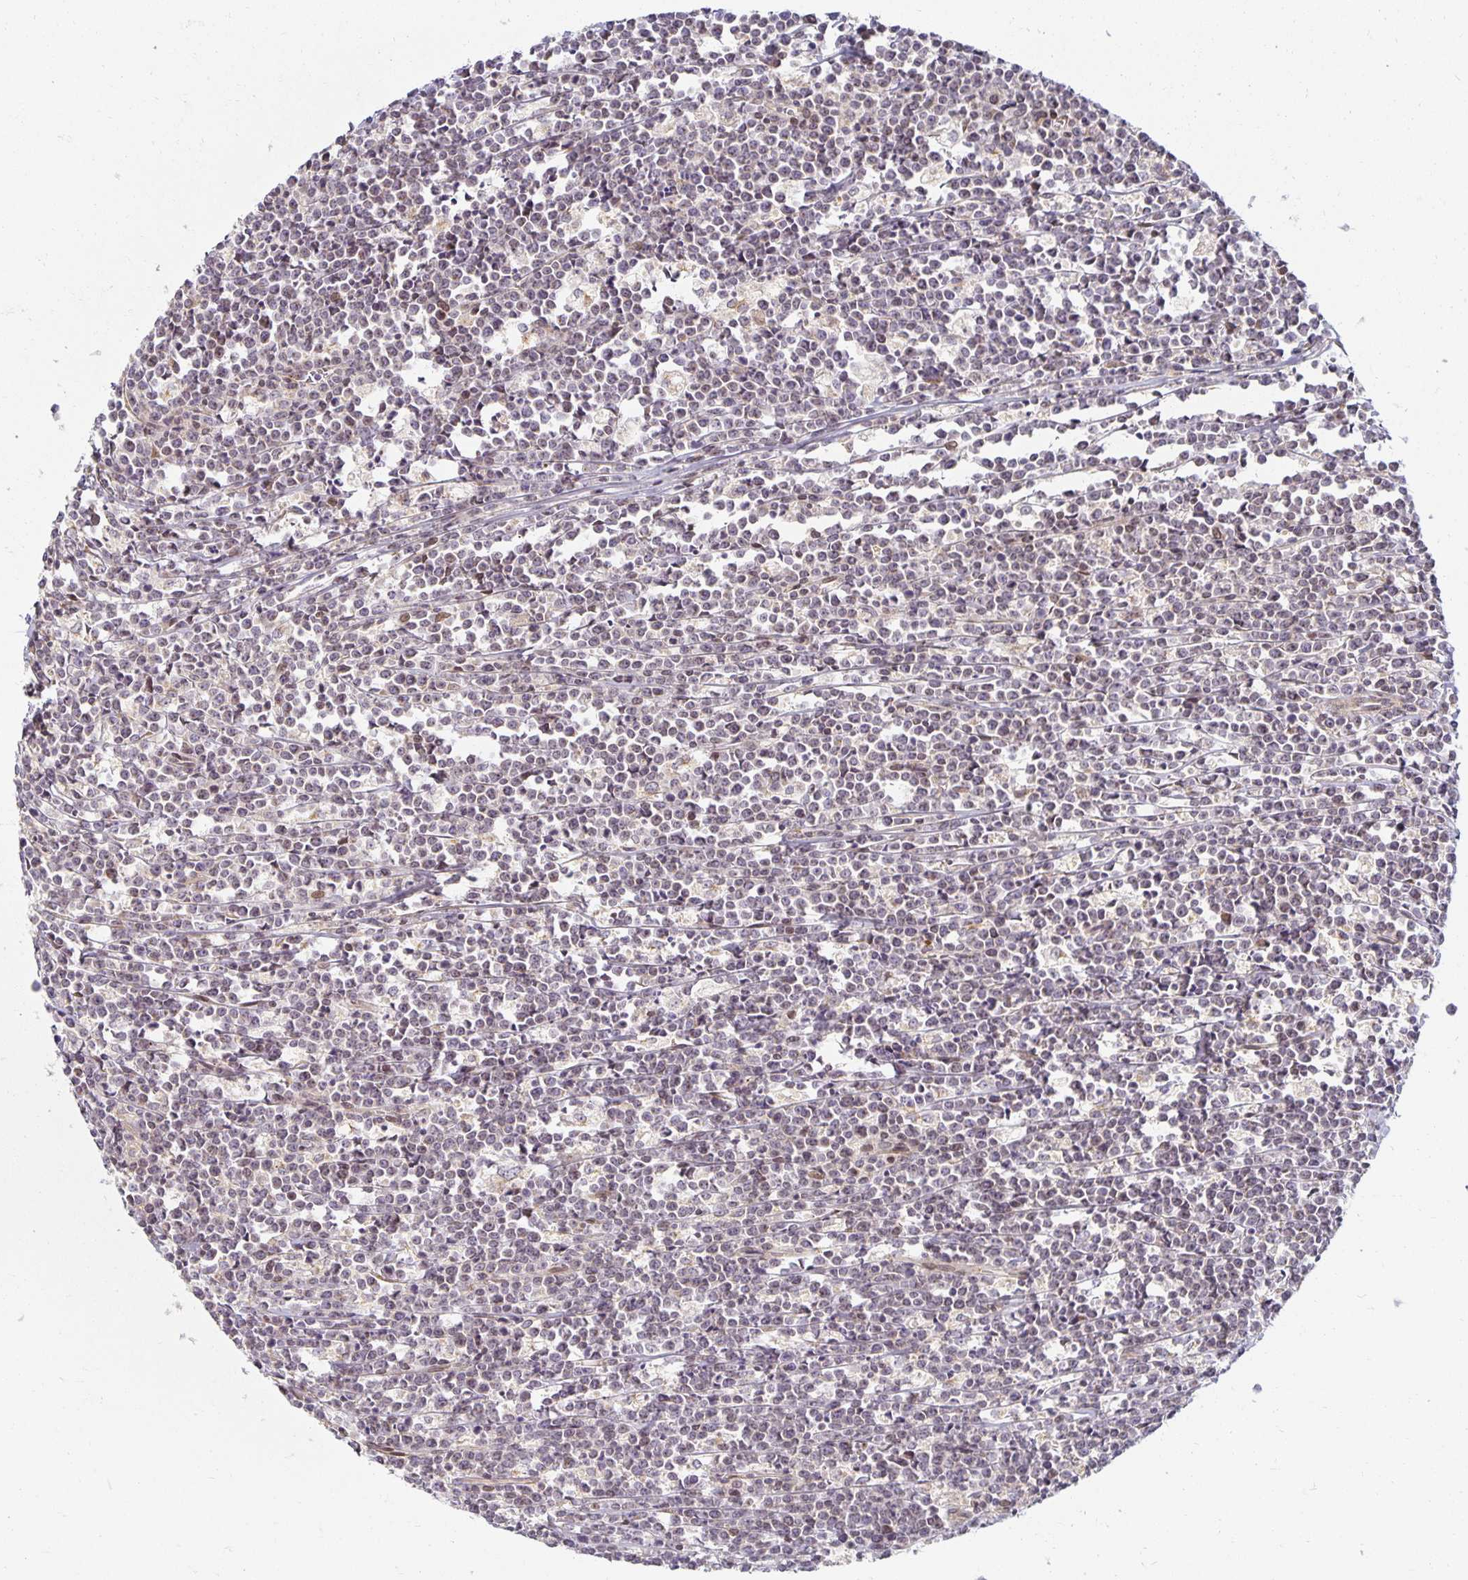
{"staining": {"intensity": "negative", "quantity": "none", "location": "none"}, "tissue": "lymphoma", "cell_type": "Tumor cells", "image_type": "cancer", "snomed": [{"axis": "morphology", "description": "Malignant lymphoma, non-Hodgkin's type, High grade"}, {"axis": "topography", "description": "Small intestine"}], "caption": "The immunohistochemistry (IHC) micrograph has no significant positivity in tumor cells of high-grade malignant lymphoma, non-Hodgkin's type tissue.", "gene": "EHF", "patient": {"sex": "female", "age": 56}}